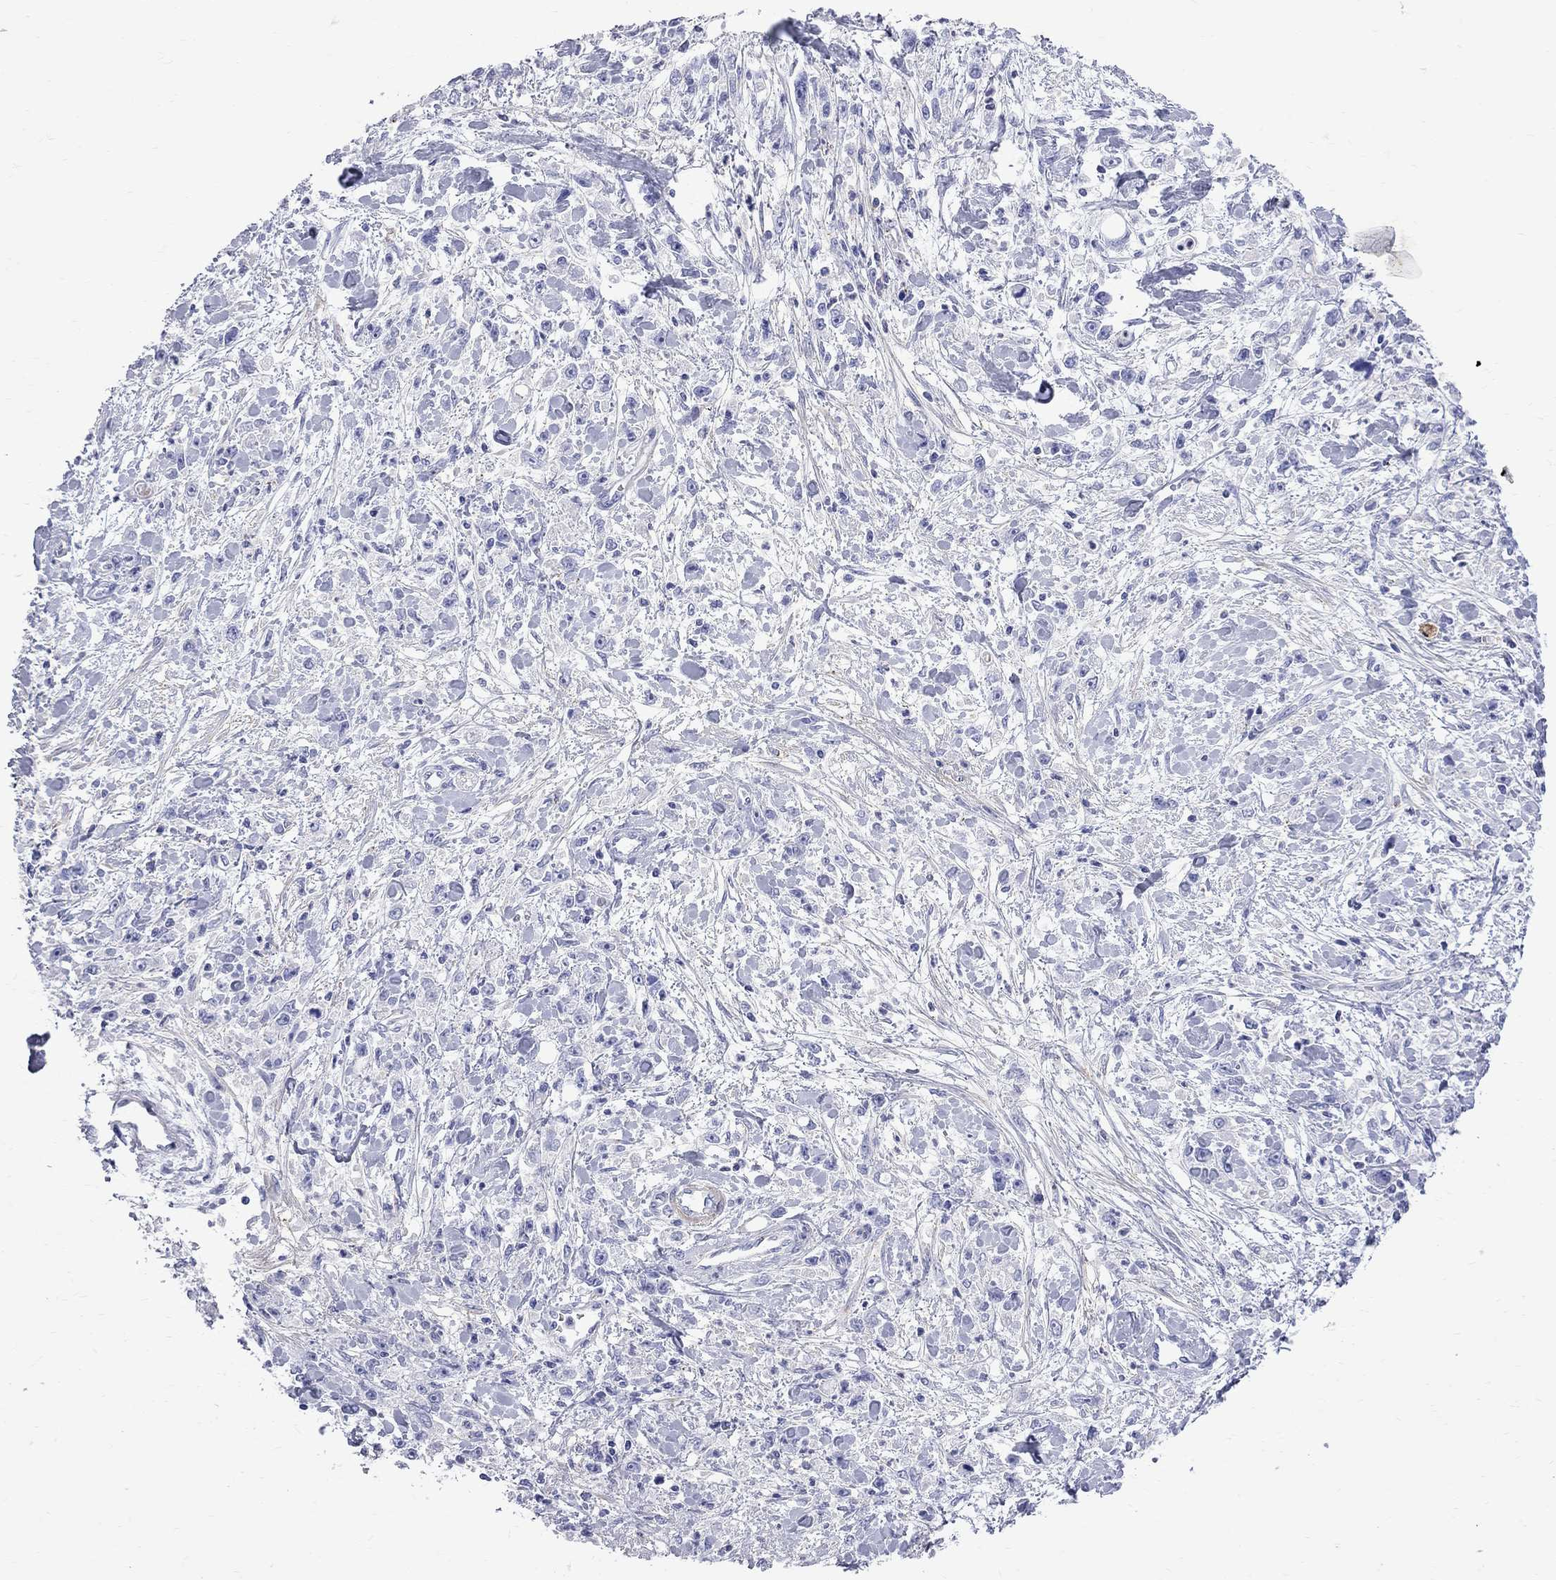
{"staining": {"intensity": "negative", "quantity": "none", "location": "none"}, "tissue": "stomach cancer", "cell_type": "Tumor cells", "image_type": "cancer", "snomed": [{"axis": "morphology", "description": "Adenocarcinoma, NOS"}, {"axis": "topography", "description": "Stomach"}], "caption": "The histopathology image reveals no staining of tumor cells in stomach adenocarcinoma.", "gene": "S100A3", "patient": {"sex": "female", "age": 59}}